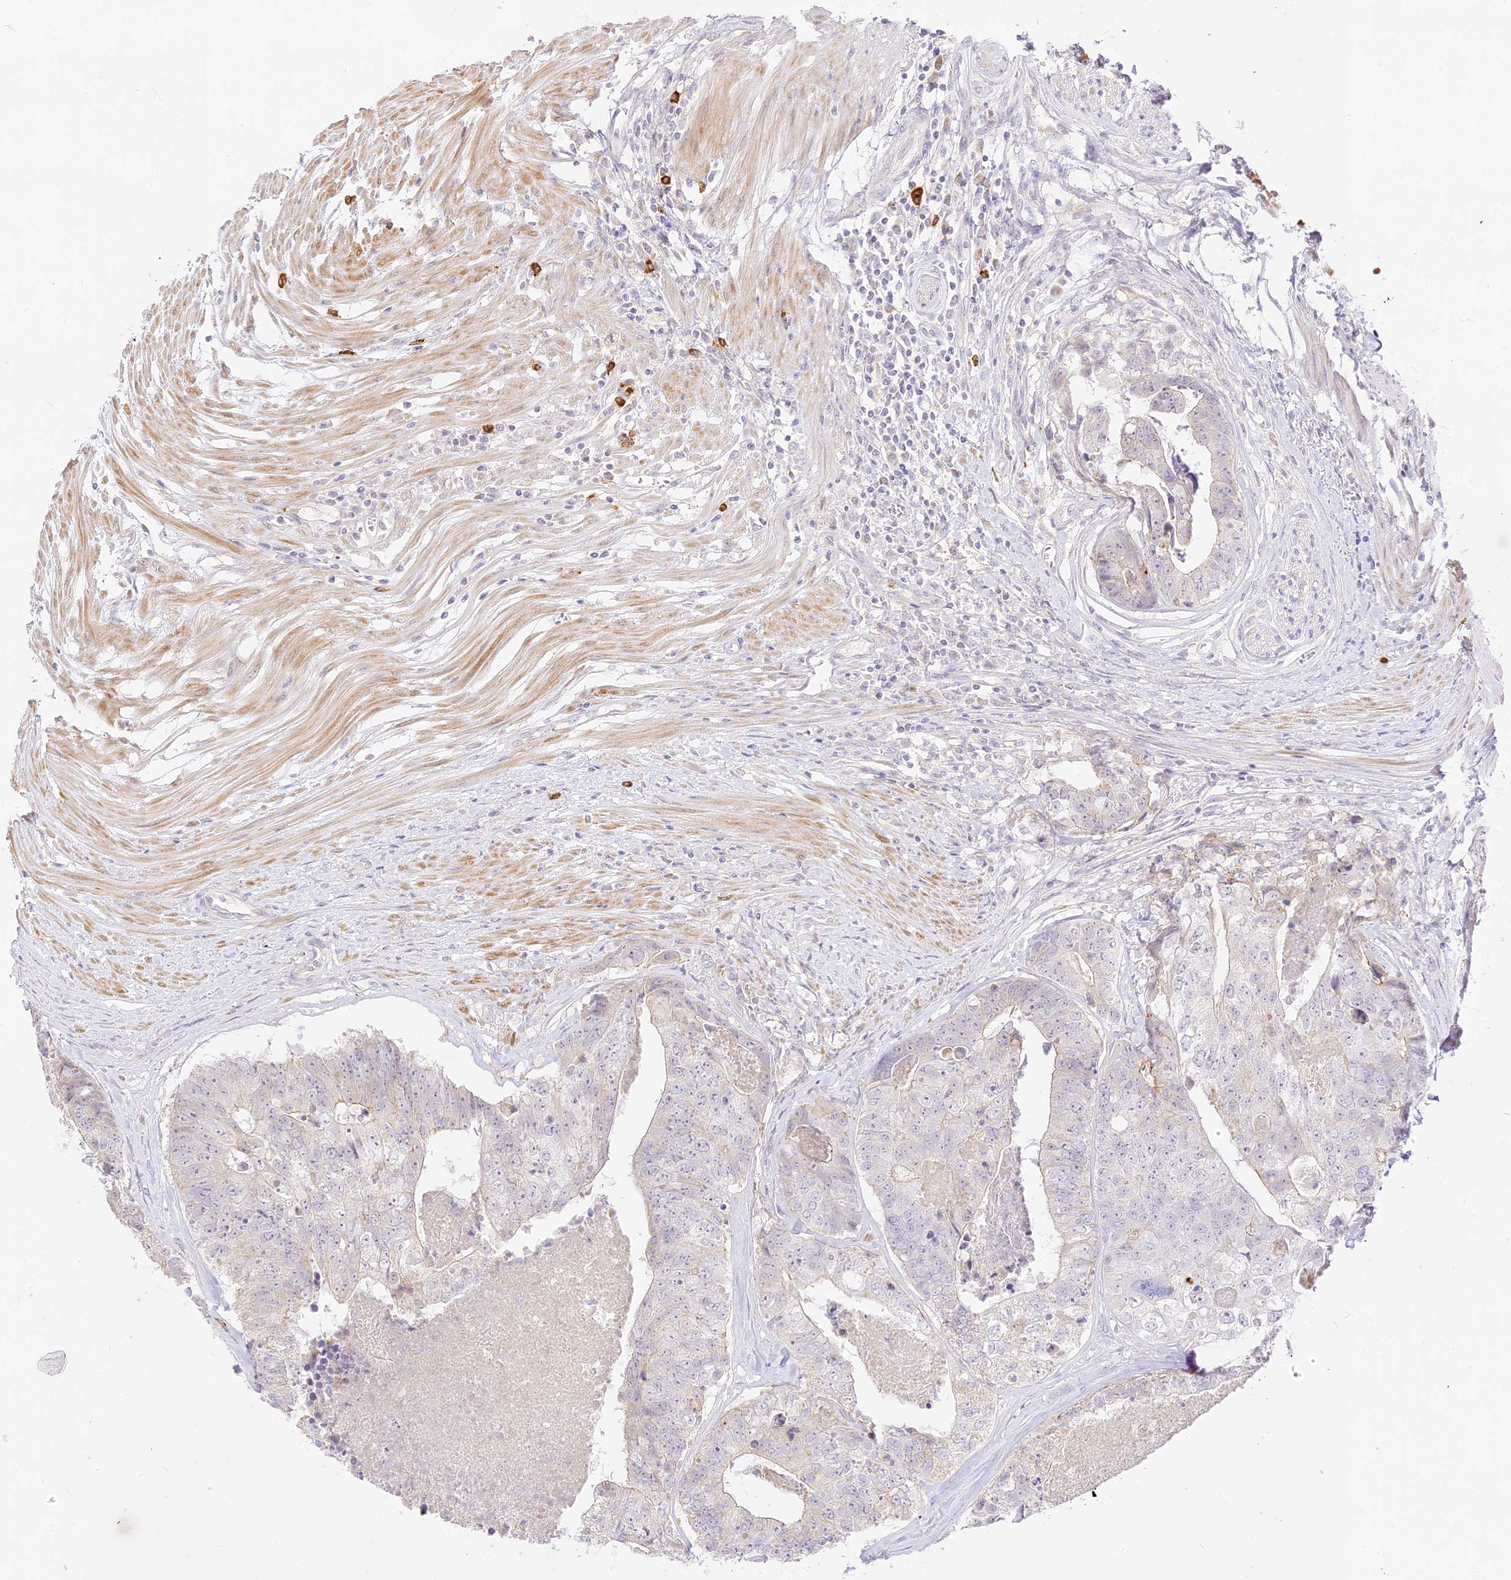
{"staining": {"intensity": "moderate", "quantity": "<25%", "location": "cytoplasmic/membranous"}, "tissue": "colorectal cancer", "cell_type": "Tumor cells", "image_type": "cancer", "snomed": [{"axis": "morphology", "description": "Adenocarcinoma, NOS"}, {"axis": "topography", "description": "Colon"}], "caption": "Colorectal cancer (adenocarcinoma) stained with DAB (3,3'-diaminobenzidine) immunohistochemistry displays low levels of moderate cytoplasmic/membranous expression in about <25% of tumor cells.", "gene": "LRRC15", "patient": {"sex": "female", "age": 67}}